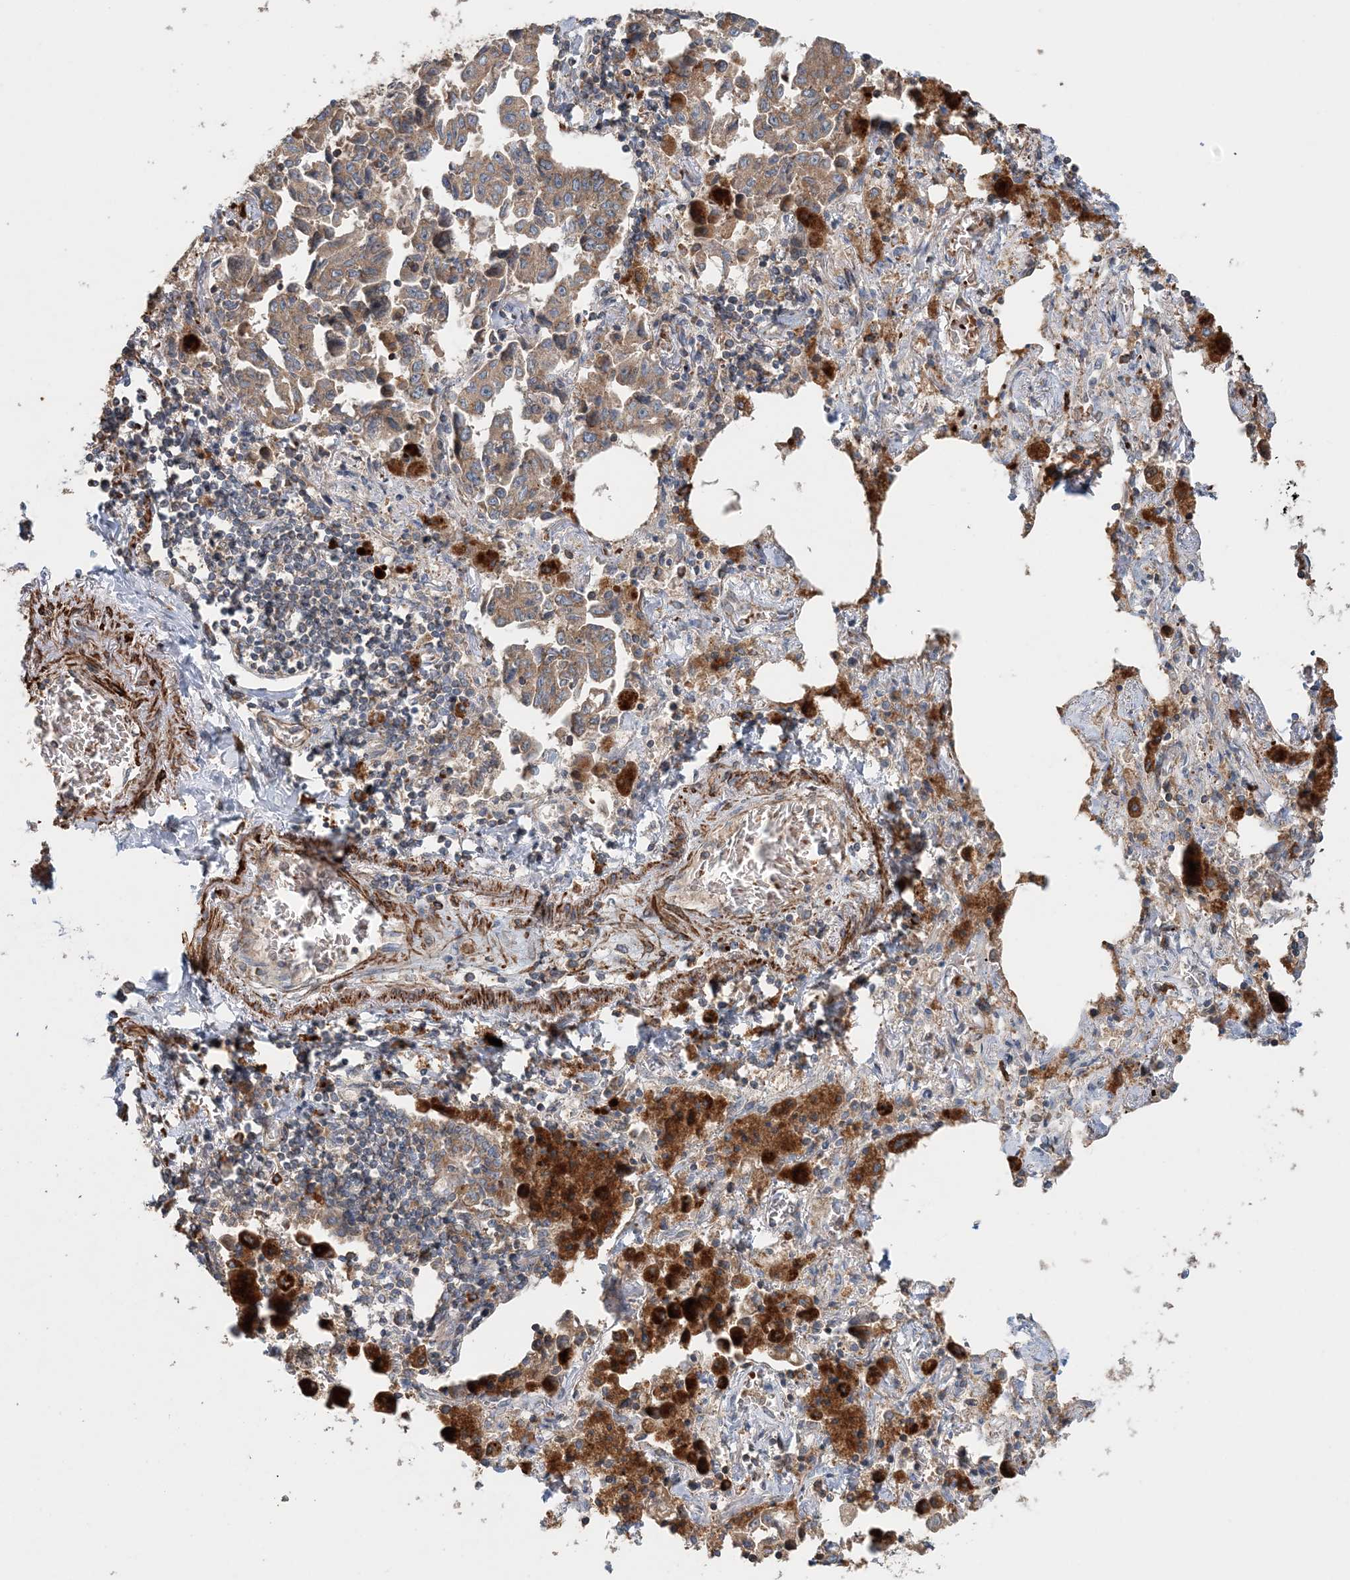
{"staining": {"intensity": "weak", "quantity": ">75%", "location": "cytoplasmic/membranous"}, "tissue": "lung cancer", "cell_type": "Tumor cells", "image_type": "cancer", "snomed": [{"axis": "morphology", "description": "Adenocarcinoma, NOS"}, {"axis": "topography", "description": "Lung"}], "caption": "Immunohistochemical staining of lung cancer displays weak cytoplasmic/membranous protein positivity in about >75% of tumor cells.", "gene": "TTI1", "patient": {"sex": "female", "age": 51}}